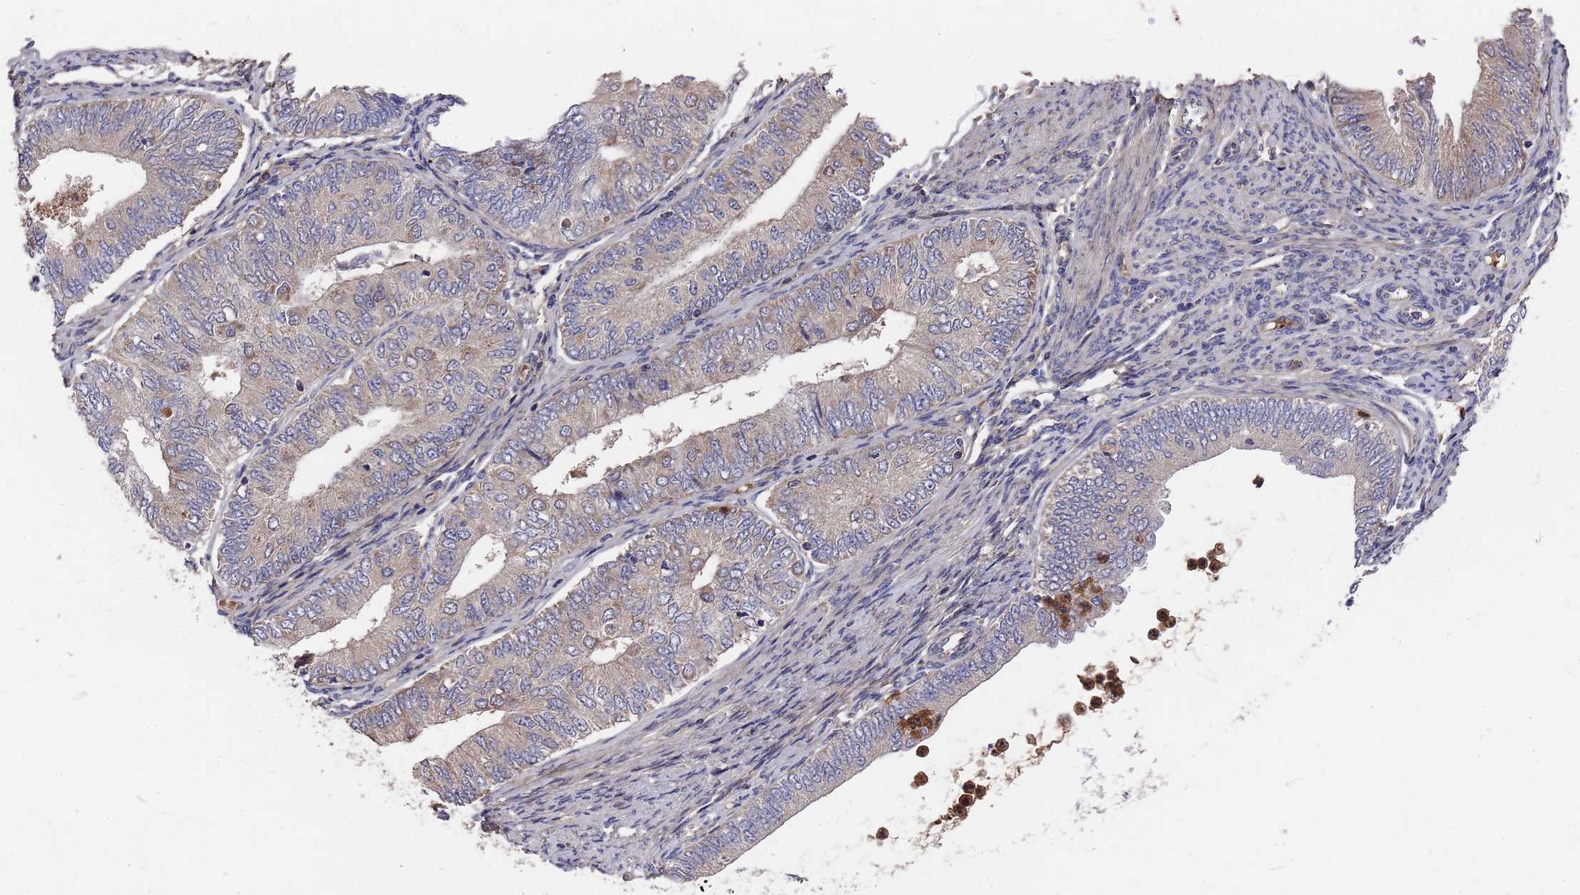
{"staining": {"intensity": "weak", "quantity": "<25%", "location": "cytoplasmic/membranous"}, "tissue": "endometrial cancer", "cell_type": "Tumor cells", "image_type": "cancer", "snomed": [{"axis": "morphology", "description": "Adenocarcinoma, NOS"}, {"axis": "topography", "description": "Endometrium"}], "caption": "Immunohistochemistry (IHC) photomicrograph of adenocarcinoma (endometrial) stained for a protein (brown), which demonstrates no expression in tumor cells.", "gene": "ZNF717", "patient": {"sex": "female", "age": 68}}